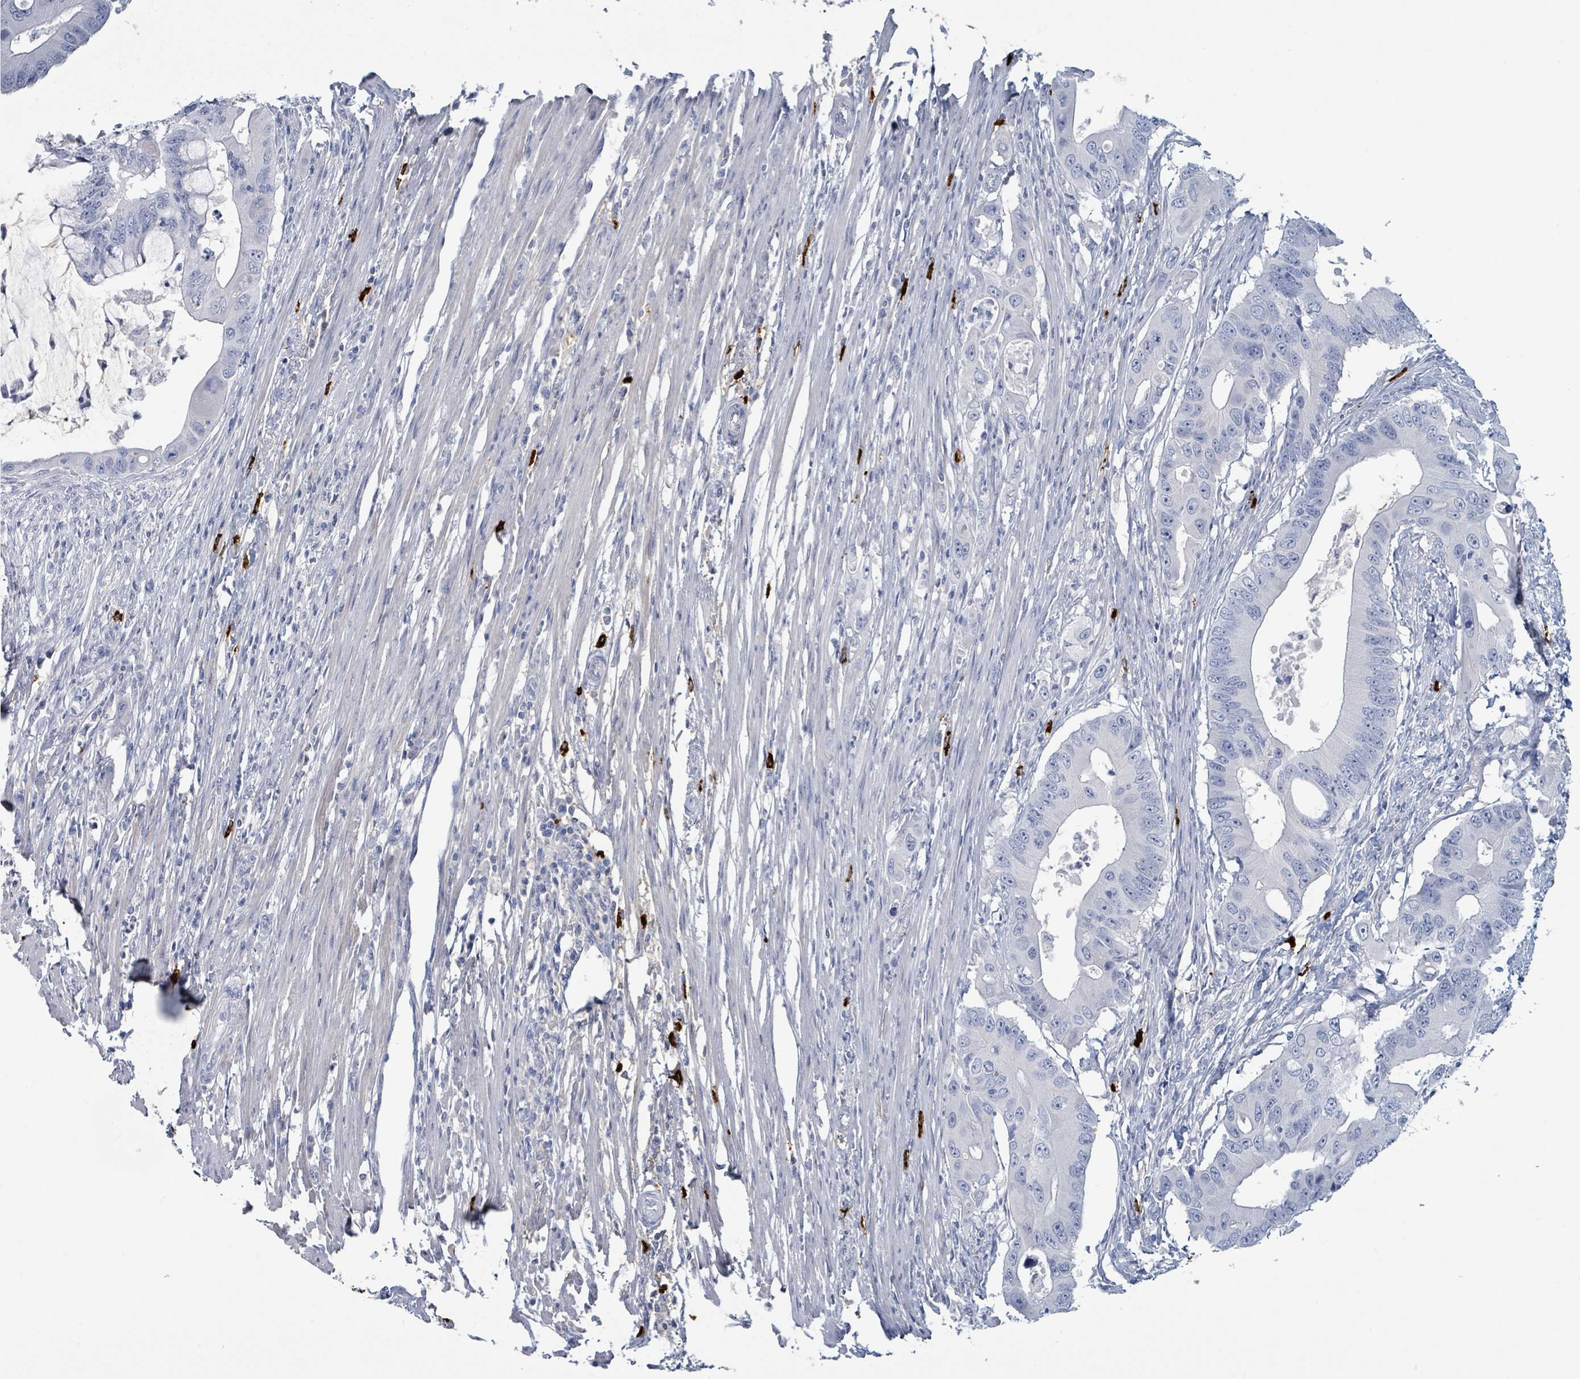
{"staining": {"intensity": "negative", "quantity": "none", "location": "none"}, "tissue": "colorectal cancer", "cell_type": "Tumor cells", "image_type": "cancer", "snomed": [{"axis": "morphology", "description": "Adenocarcinoma, NOS"}, {"axis": "topography", "description": "Colon"}], "caption": "A high-resolution micrograph shows immunohistochemistry staining of colorectal cancer, which reveals no significant staining in tumor cells.", "gene": "VPS13D", "patient": {"sex": "male", "age": 71}}